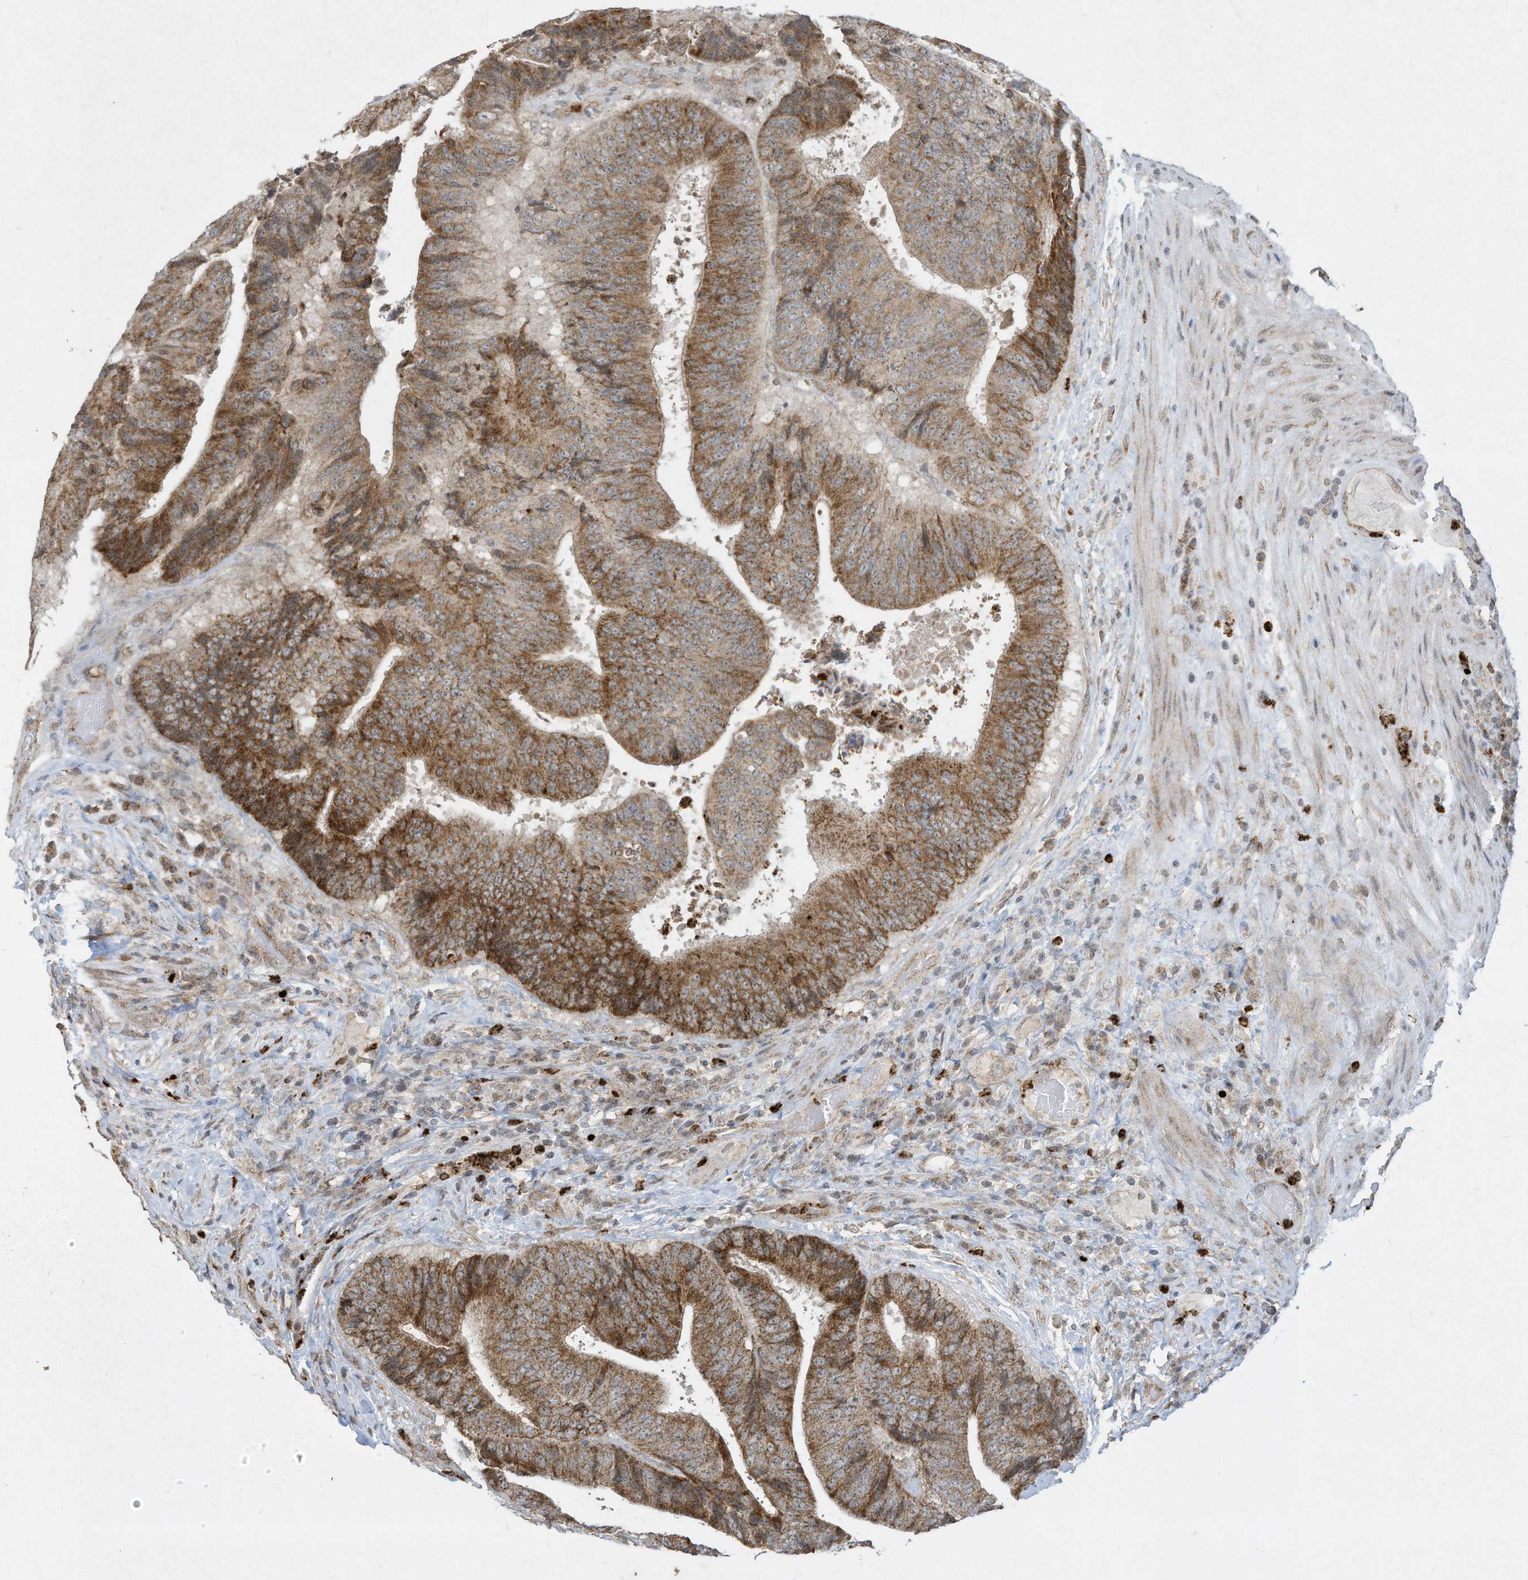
{"staining": {"intensity": "moderate", "quantity": ">75%", "location": "cytoplasmic/membranous"}, "tissue": "colorectal cancer", "cell_type": "Tumor cells", "image_type": "cancer", "snomed": [{"axis": "morphology", "description": "Adenocarcinoma, NOS"}, {"axis": "topography", "description": "Rectum"}], "caption": "Protein expression by immunohistochemistry reveals moderate cytoplasmic/membranous expression in about >75% of tumor cells in adenocarcinoma (colorectal). The staining was performed using DAB (3,3'-diaminobenzidine), with brown indicating positive protein expression. Nuclei are stained blue with hematoxylin.", "gene": "CHRNA4", "patient": {"sex": "male", "age": 72}}